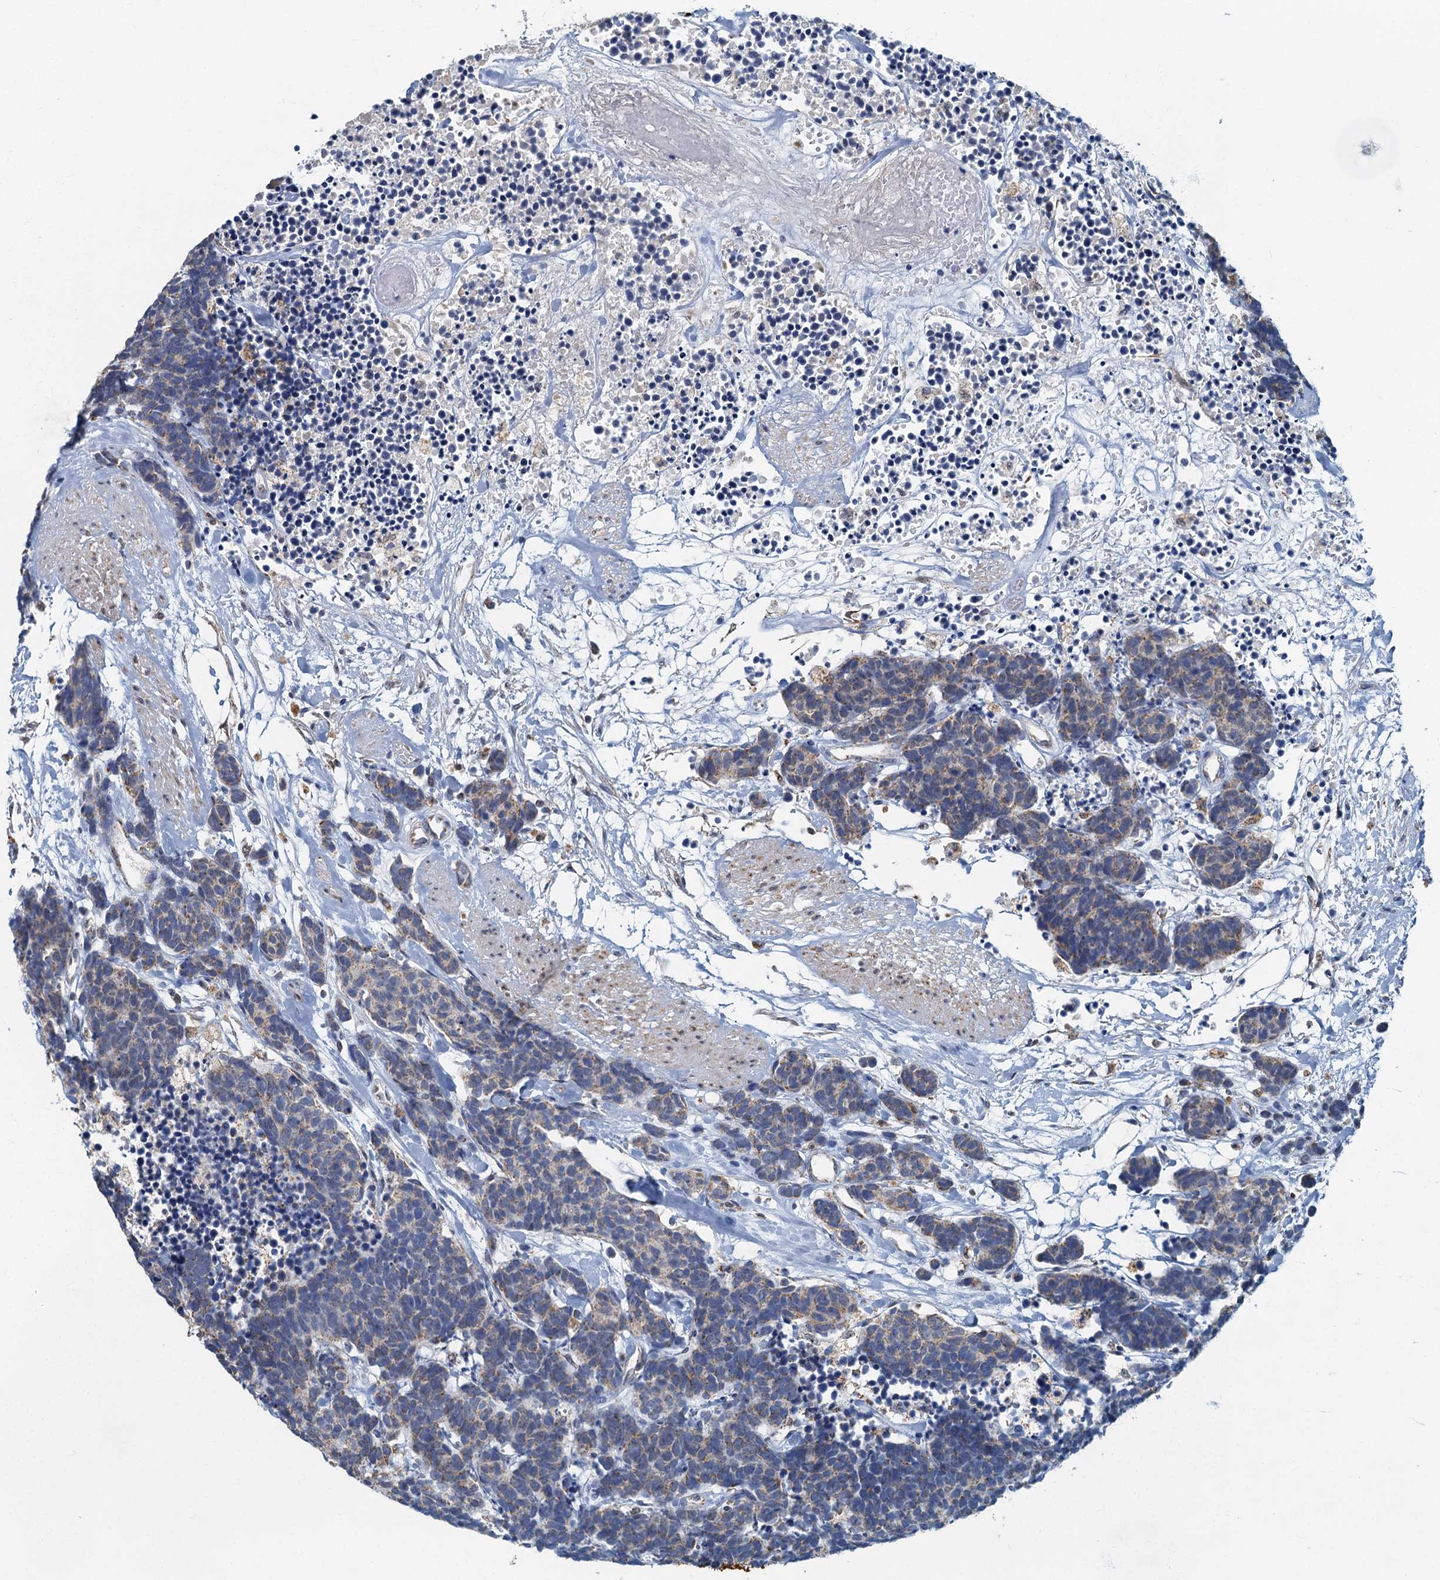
{"staining": {"intensity": "weak", "quantity": "25%-75%", "location": "cytoplasmic/membranous"}, "tissue": "carcinoid", "cell_type": "Tumor cells", "image_type": "cancer", "snomed": [{"axis": "morphology", "description": "Carcinoma, NOS"}, {"axis": "morphology", "description": "Carcinoid, malignant, NOS"}, {"axis": "topography", "description": "Urinary bladder"}], "caption": "Protein staining of carcinoid (malignant) tissue displays weak cytoplasmic/membranous staining in about 25%-75% of tumor cells. (brown staining indicates protein expression, while blue staining denotes nuclei).", "gene": "RAD9B", "patient": {"sex": "male", "age": 57}}